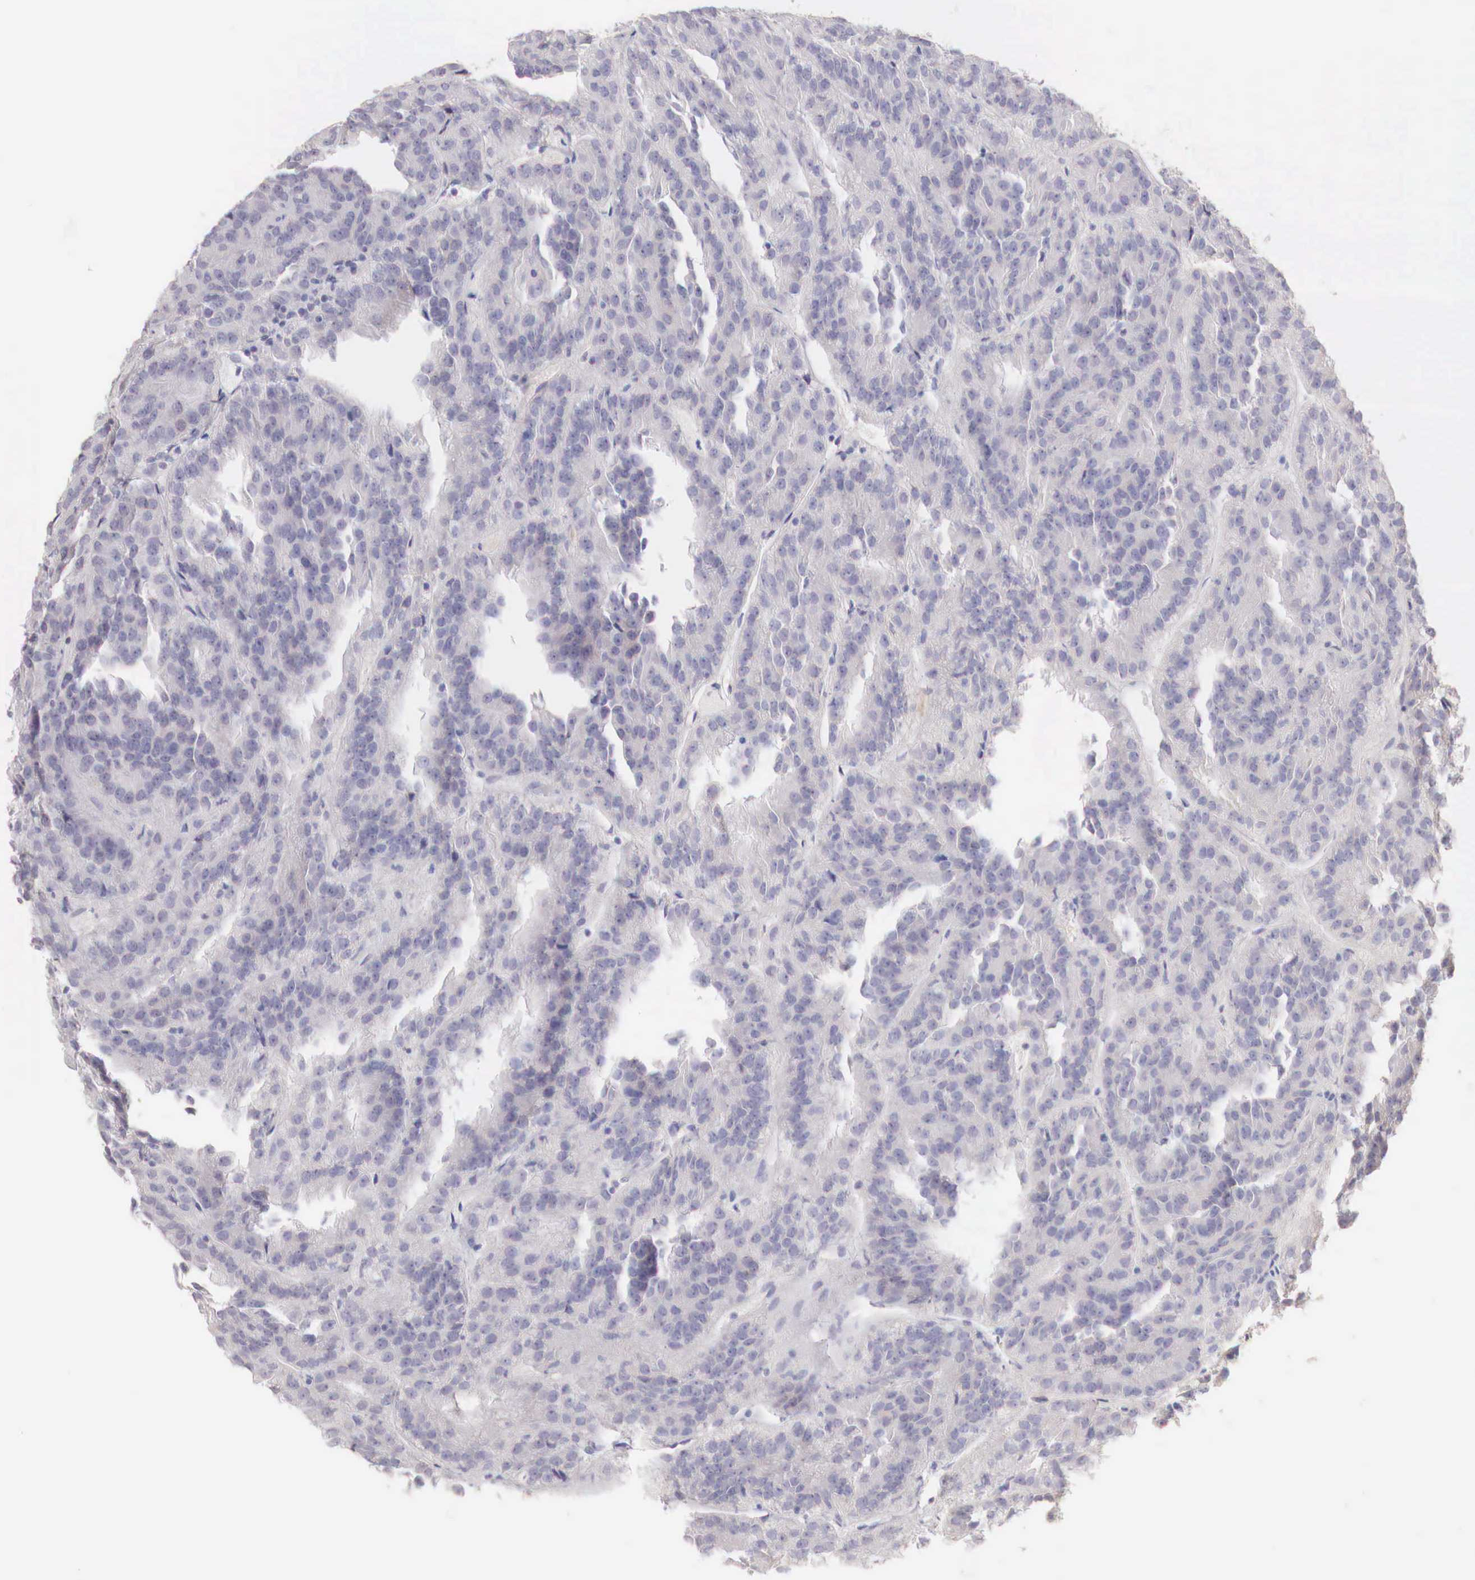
{"staining": {"intensity": "negative", "quantity": "none", "location": "none"}, "tissue": "renal cancer", "cell_type": "Tumor cells", "image_type": "cancer", "snomed": [{"axis": "morphology", "description": "Adenocarcinoma, NOS"}, {"axis": "topography", "description": "Kidney"}], "caption": "An immunohistochemistry (IHC) histopathology image of renal cancer (adenocarcinoma) is shown. There is no staining in tumor cells of renal cancer (adenocarcinoma).", "gene": "XPNPEP2", "patient": {"sex": "male", "age": 46}}